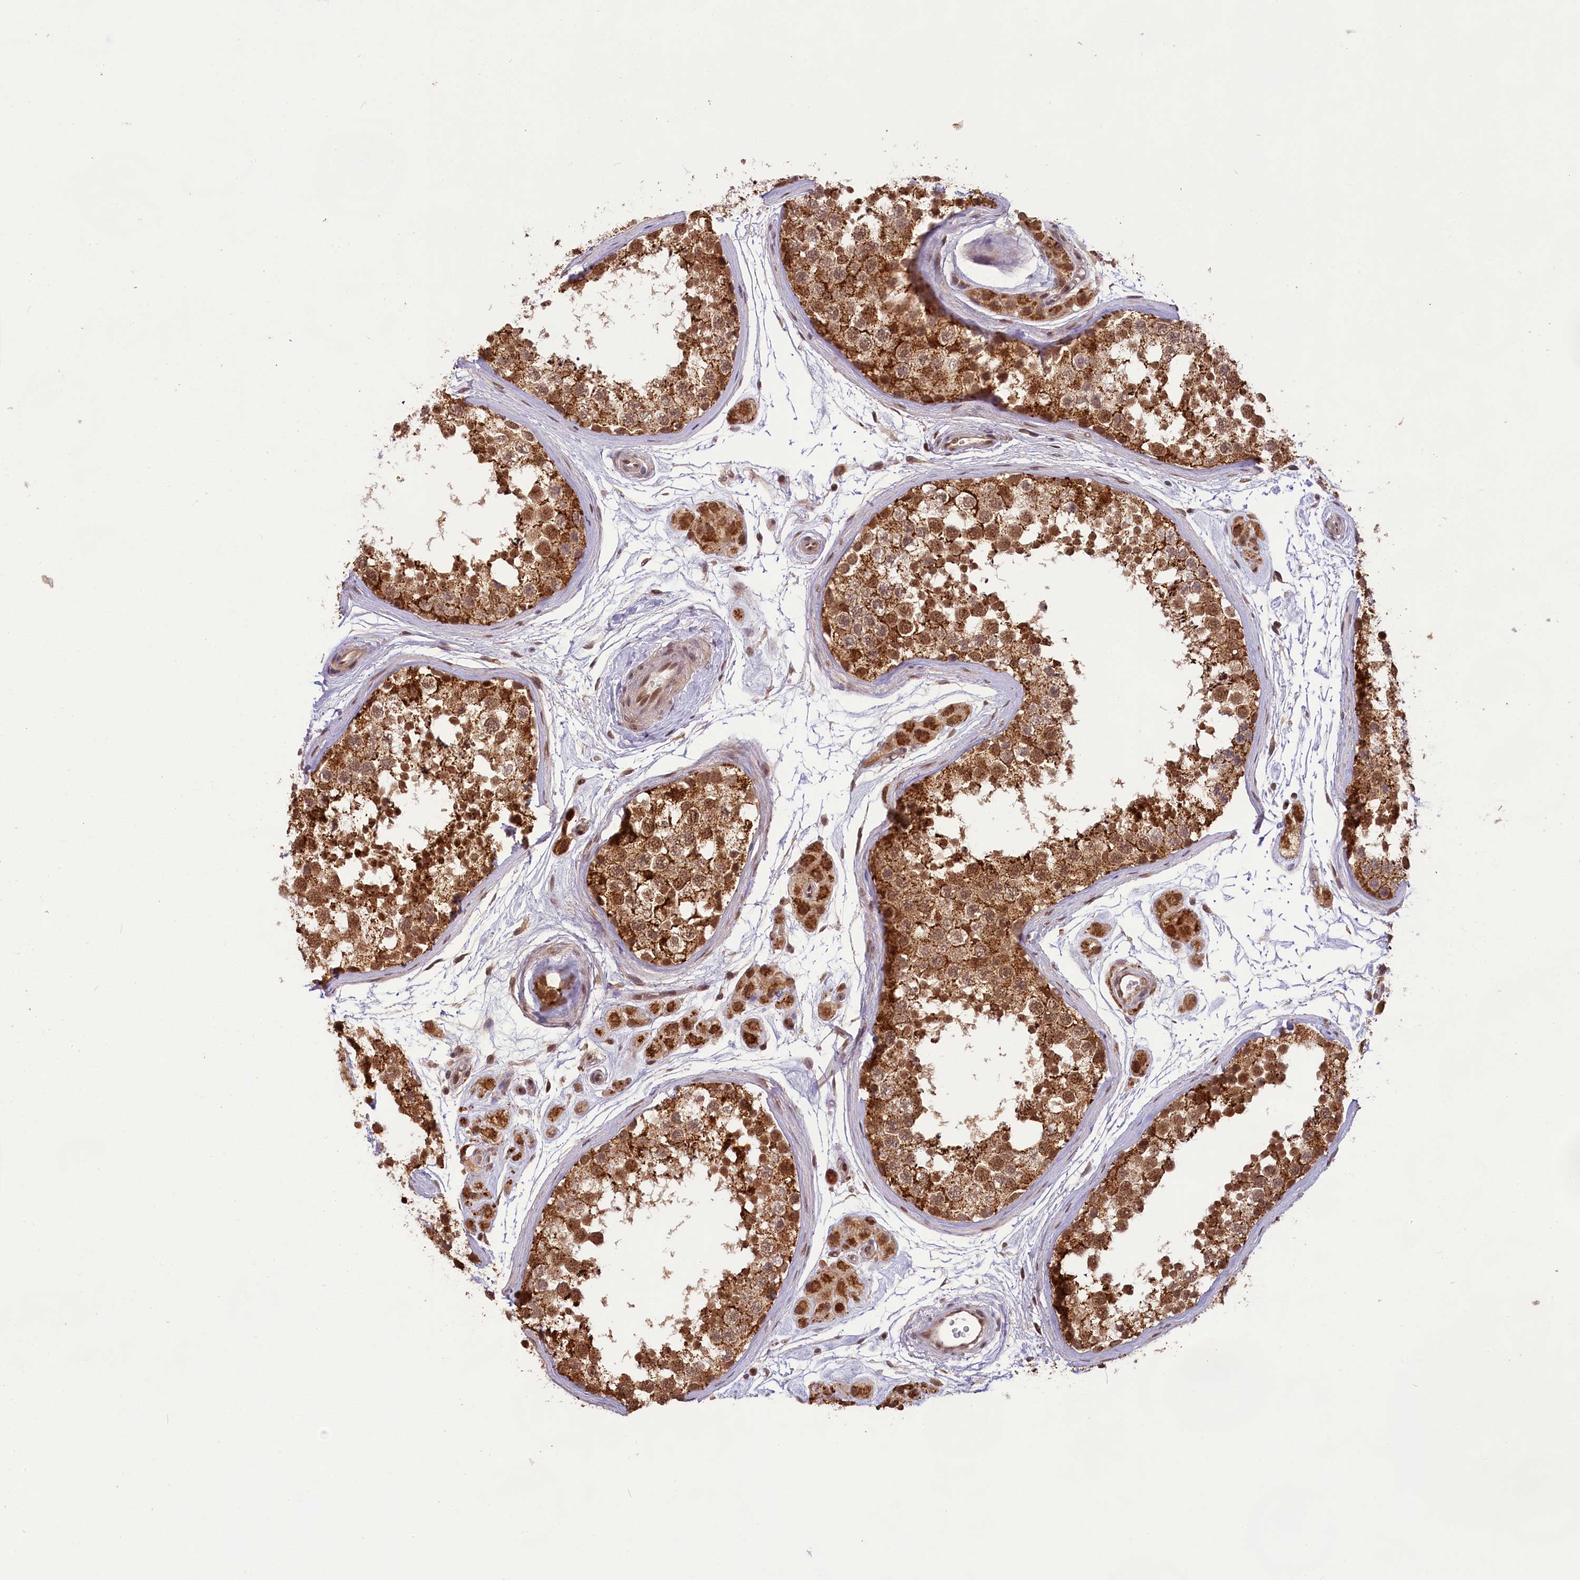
{"staining": {"intensity": "moderate", "quantity": ">75%", "location": "cytoplasmic/membranous,nuclear"}, "tissue": "testis", "cell_type": "Cells in seminiferous ducts", "image_type": "normal", "snomed": [{"axis": "morphology", "description": "Normal tissue, NOS"}, {"axis": "topography", "description": "Testis"}], "caption": "Testis was stained to show a protein in brown. There is medium levels of moderate cytoplasmic/membranous,nuclear staining in approximately >75% of cells in seminiferous ducts. The staining was performed using DAB (3,3'-diaminobenzidine), with brown indicating positive protein expression. Nuclei are stained blue with hematoxylin.", "gene": "CARD8", "patient": {"sex": "male", "age": 56}}